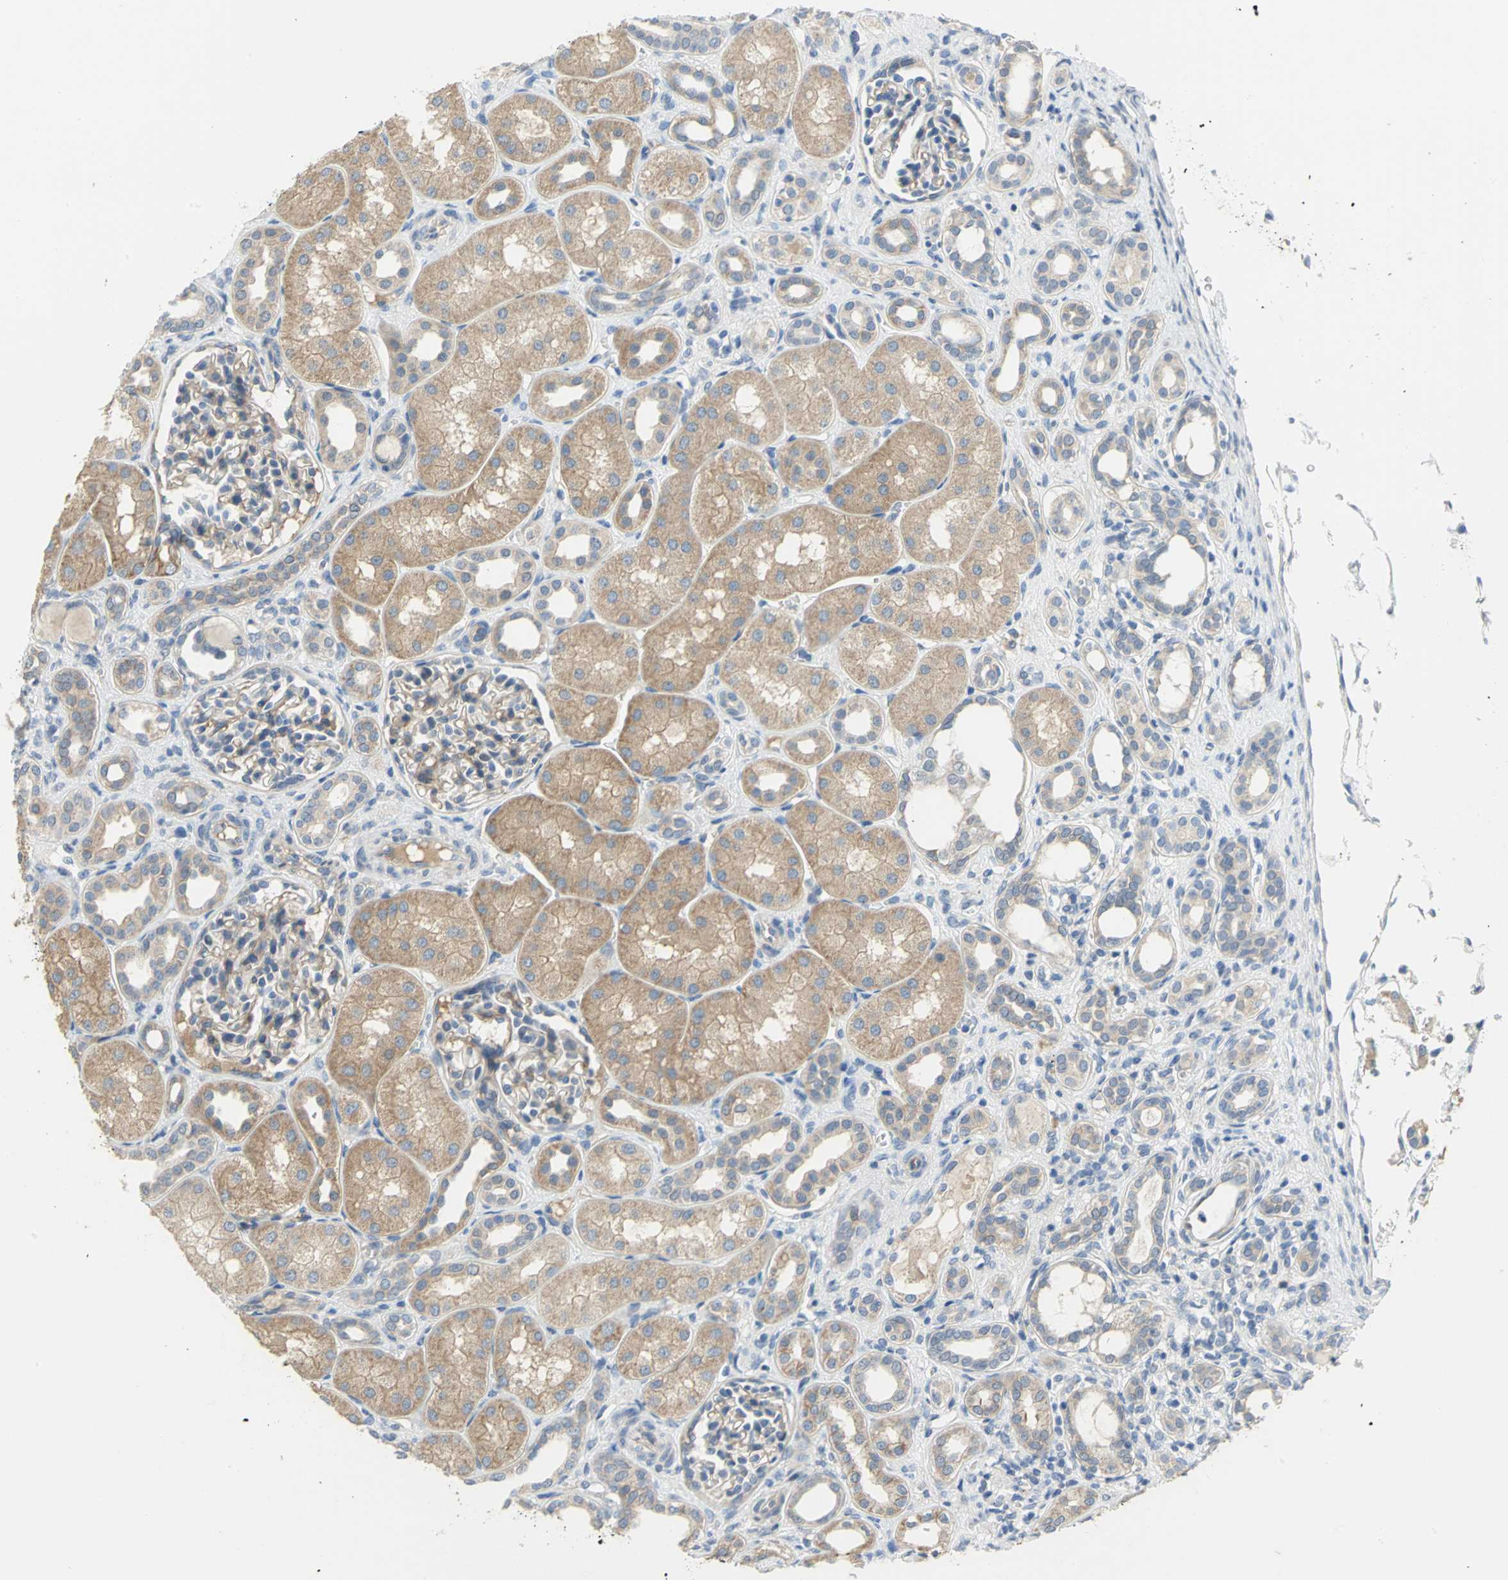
{"staining": {"intensity": "weak", "quantity": "25%-75%", "location": "cytoplasmic/membranous"}, "tissue": "kidney", "cell_type": "Cells in glomeruli", "image_type": "normal", "snomed": [{"axis": "morphology", "description": "Normal tissue, NOS"}, {"axis": "topography", "description": "Kidney"}], "caption": "Benign kidney was stained to show a protein in brown. There is low levels of weak cytoplasmic/membranous staining in about 25%-75% of cells in glomeruli. The staining was performed using DAB (3,3'-diaminobenzidine) to visualize the protein expression in brown, while the nuclei were stained in blue with hematoxylin (Magnification: 20x).", "gene": "HTR1F", "patient": {"sex": "male", "age": 7}}